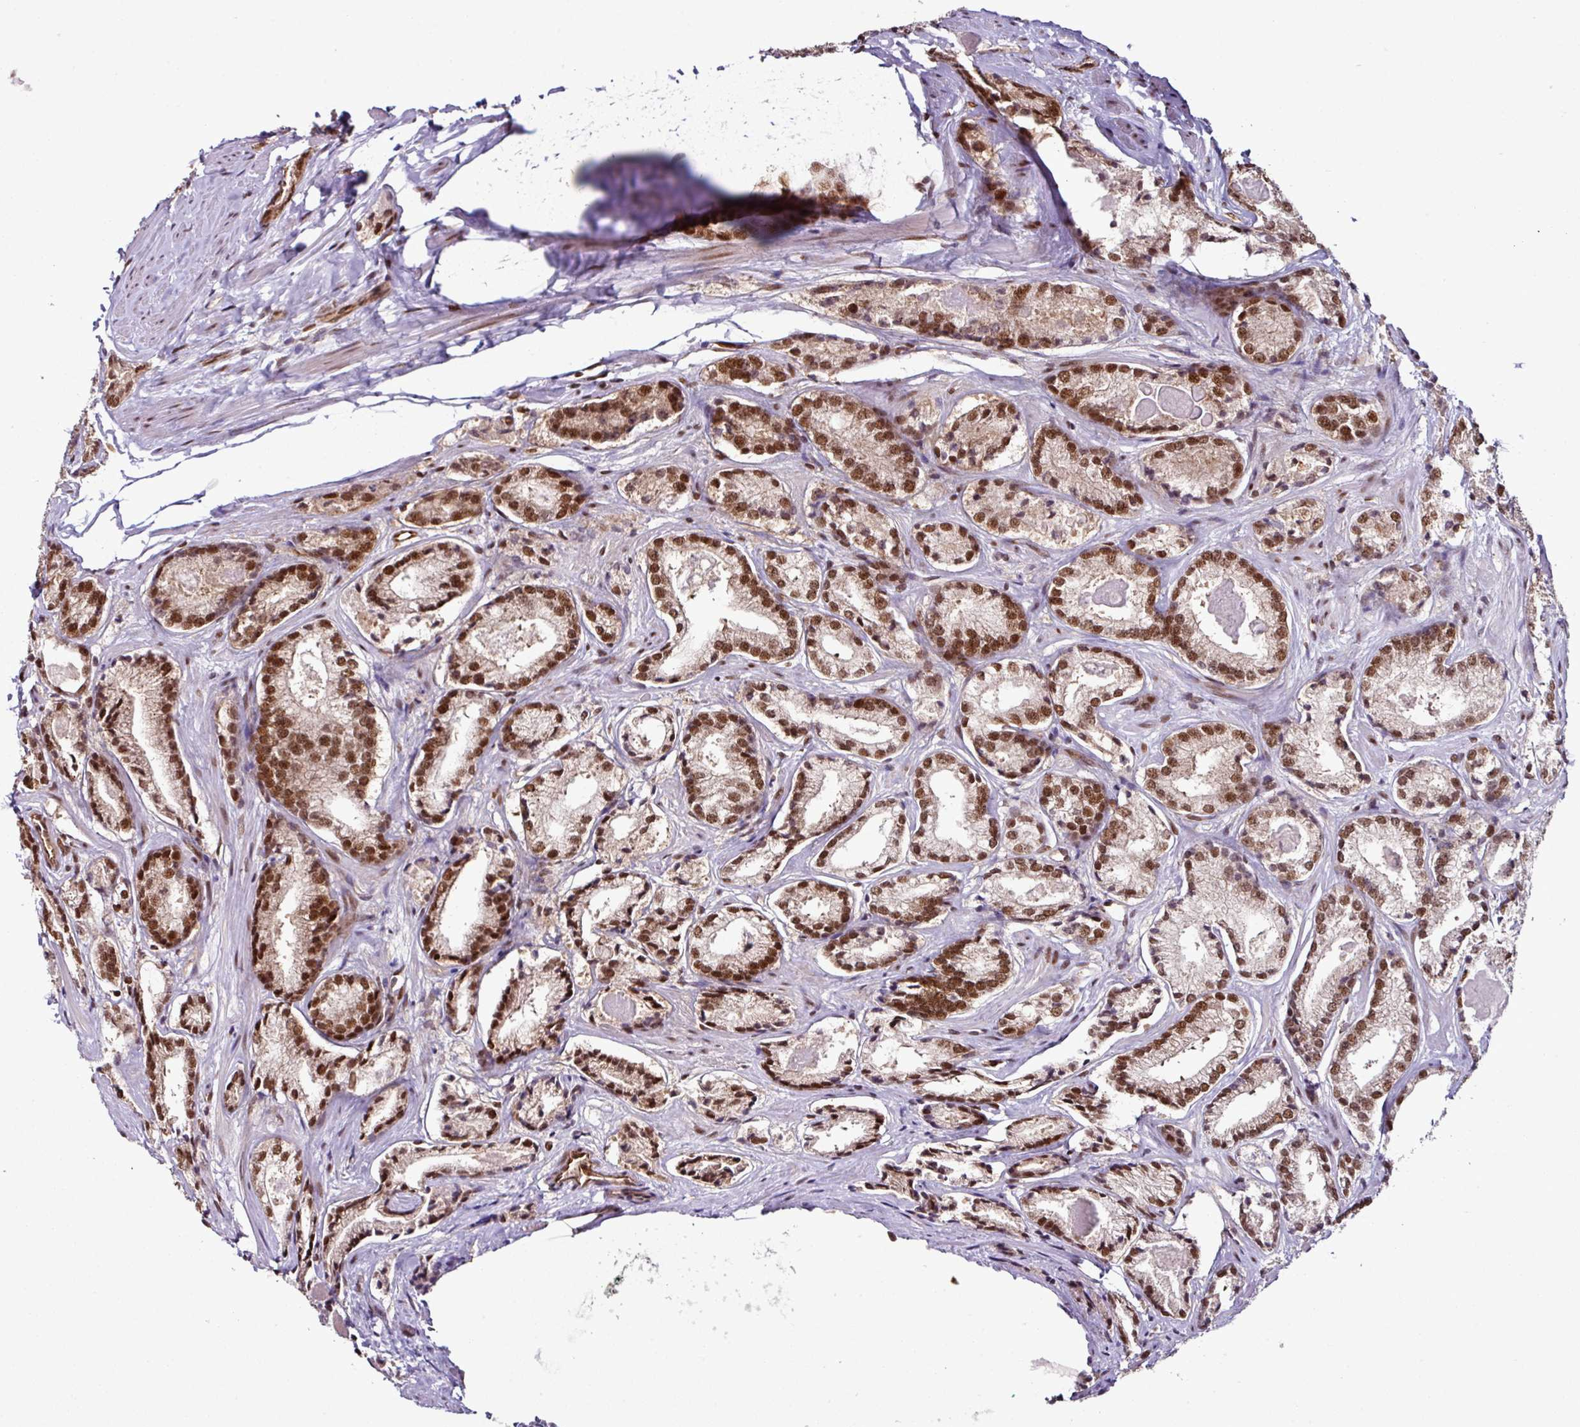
{"staining": {"intensity": "strong", "quantity": ">75%", "location": "nuclear"}, "tissue": "prostate cancer", "cell_type": "Tumor cells", "image_type": "cancer", "snomed": [{"axis": "morphology", "description": "Adenocarcinoma, Low grade"}, {"axis": "topography", "description": "Prostate"}], "caption": "A high amount of strong nuclear positivity is seen in approximately >75% of tumor cells in prostate cancer tissue. Nuclei are stained in blue.", "gene": "MORF4L2", "patient": {"sex": "male", "age": 68}}